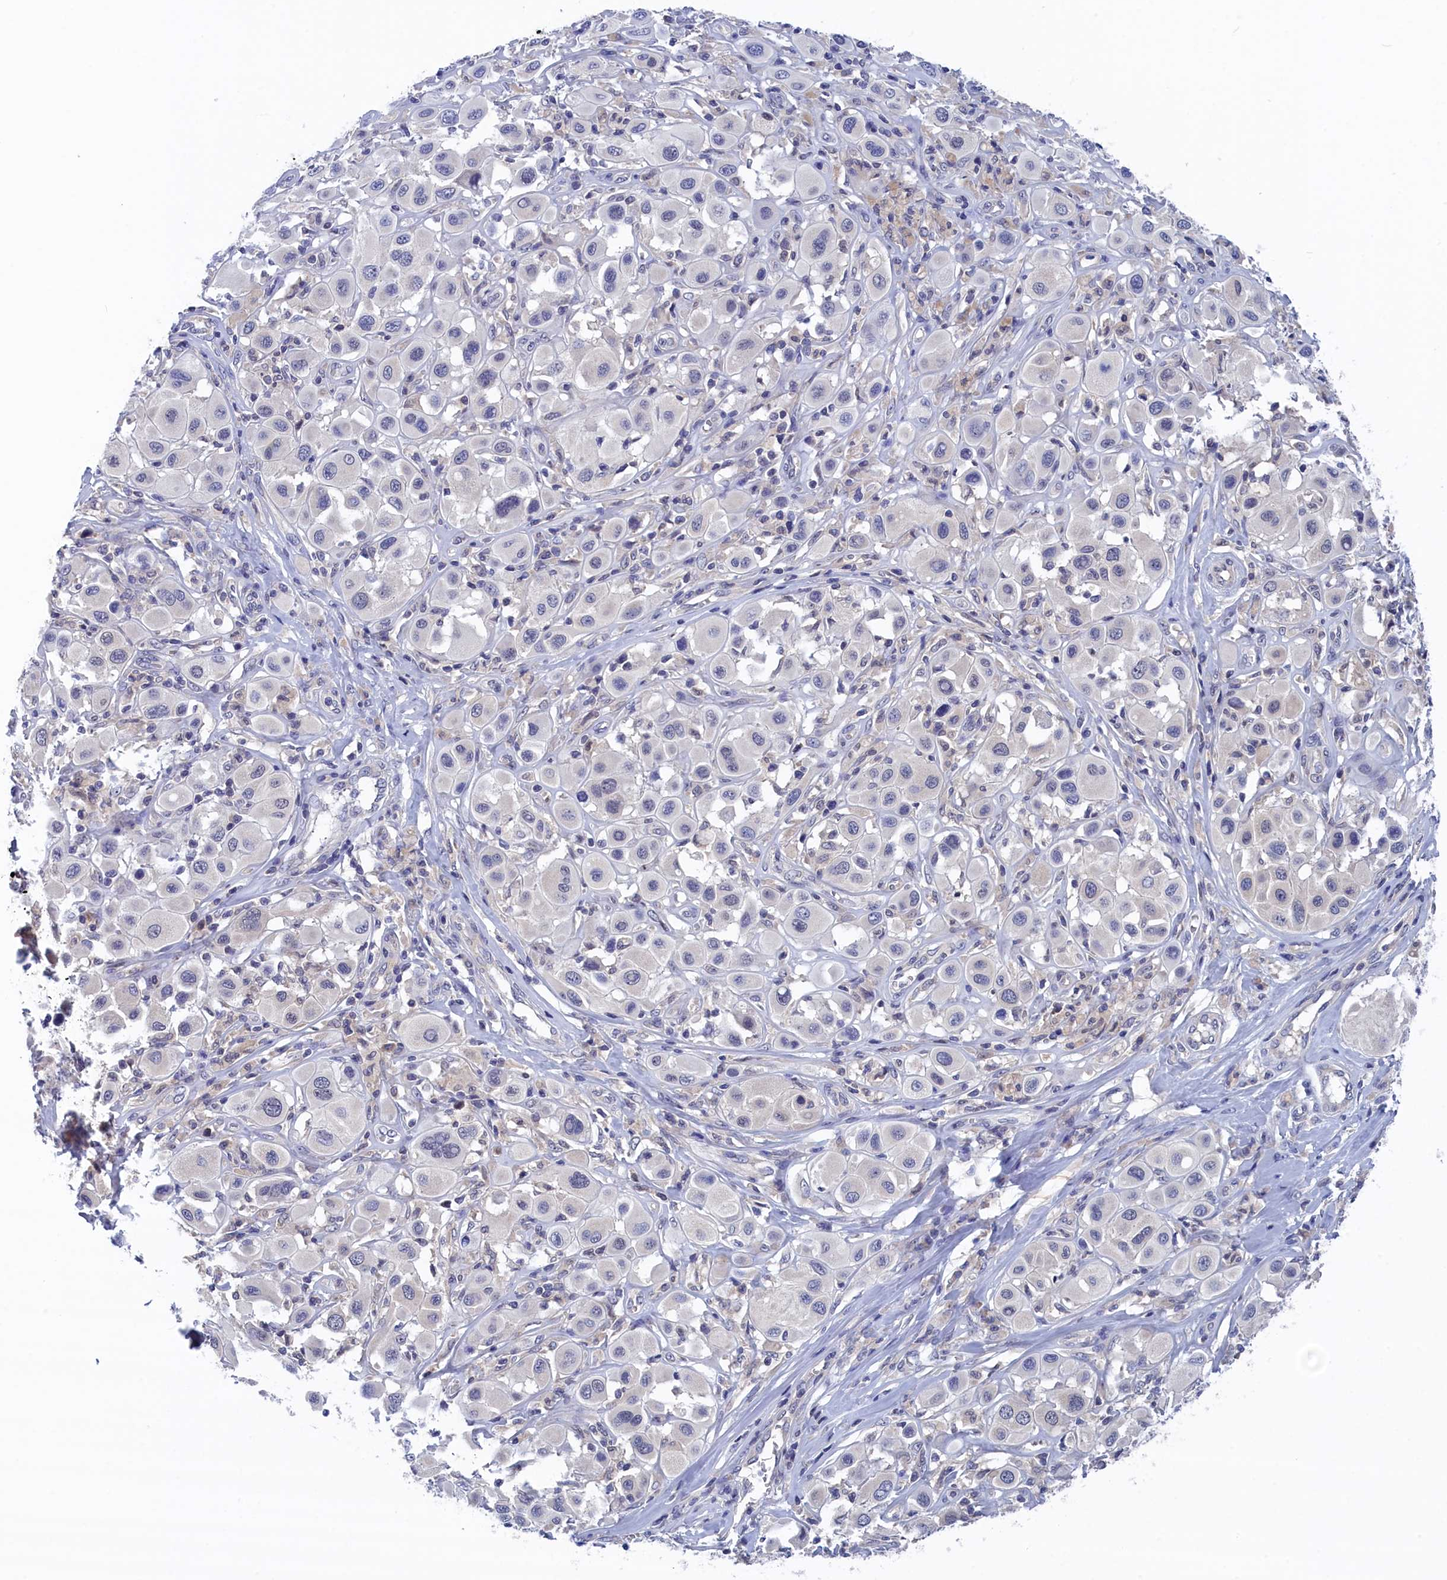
{"staining": {"intensity": "negative", "quantity": "none", "location": "none"}, "tissue": "melanoma", "cell_type": "Tumor cells", "image_type": "cancer", "snomed": [{"axis": "morphology", "description": "Malignant melanoma, Metastatic site"}, {"axis": "topography", "description": "Skin"}], "caption": "High power microscopy histopathology image of an IHC micrograph of melanoma, revealing no significant staining in tumor cells.", "gene": "PGP", "patient": {"sex": "male", "age": 41}}